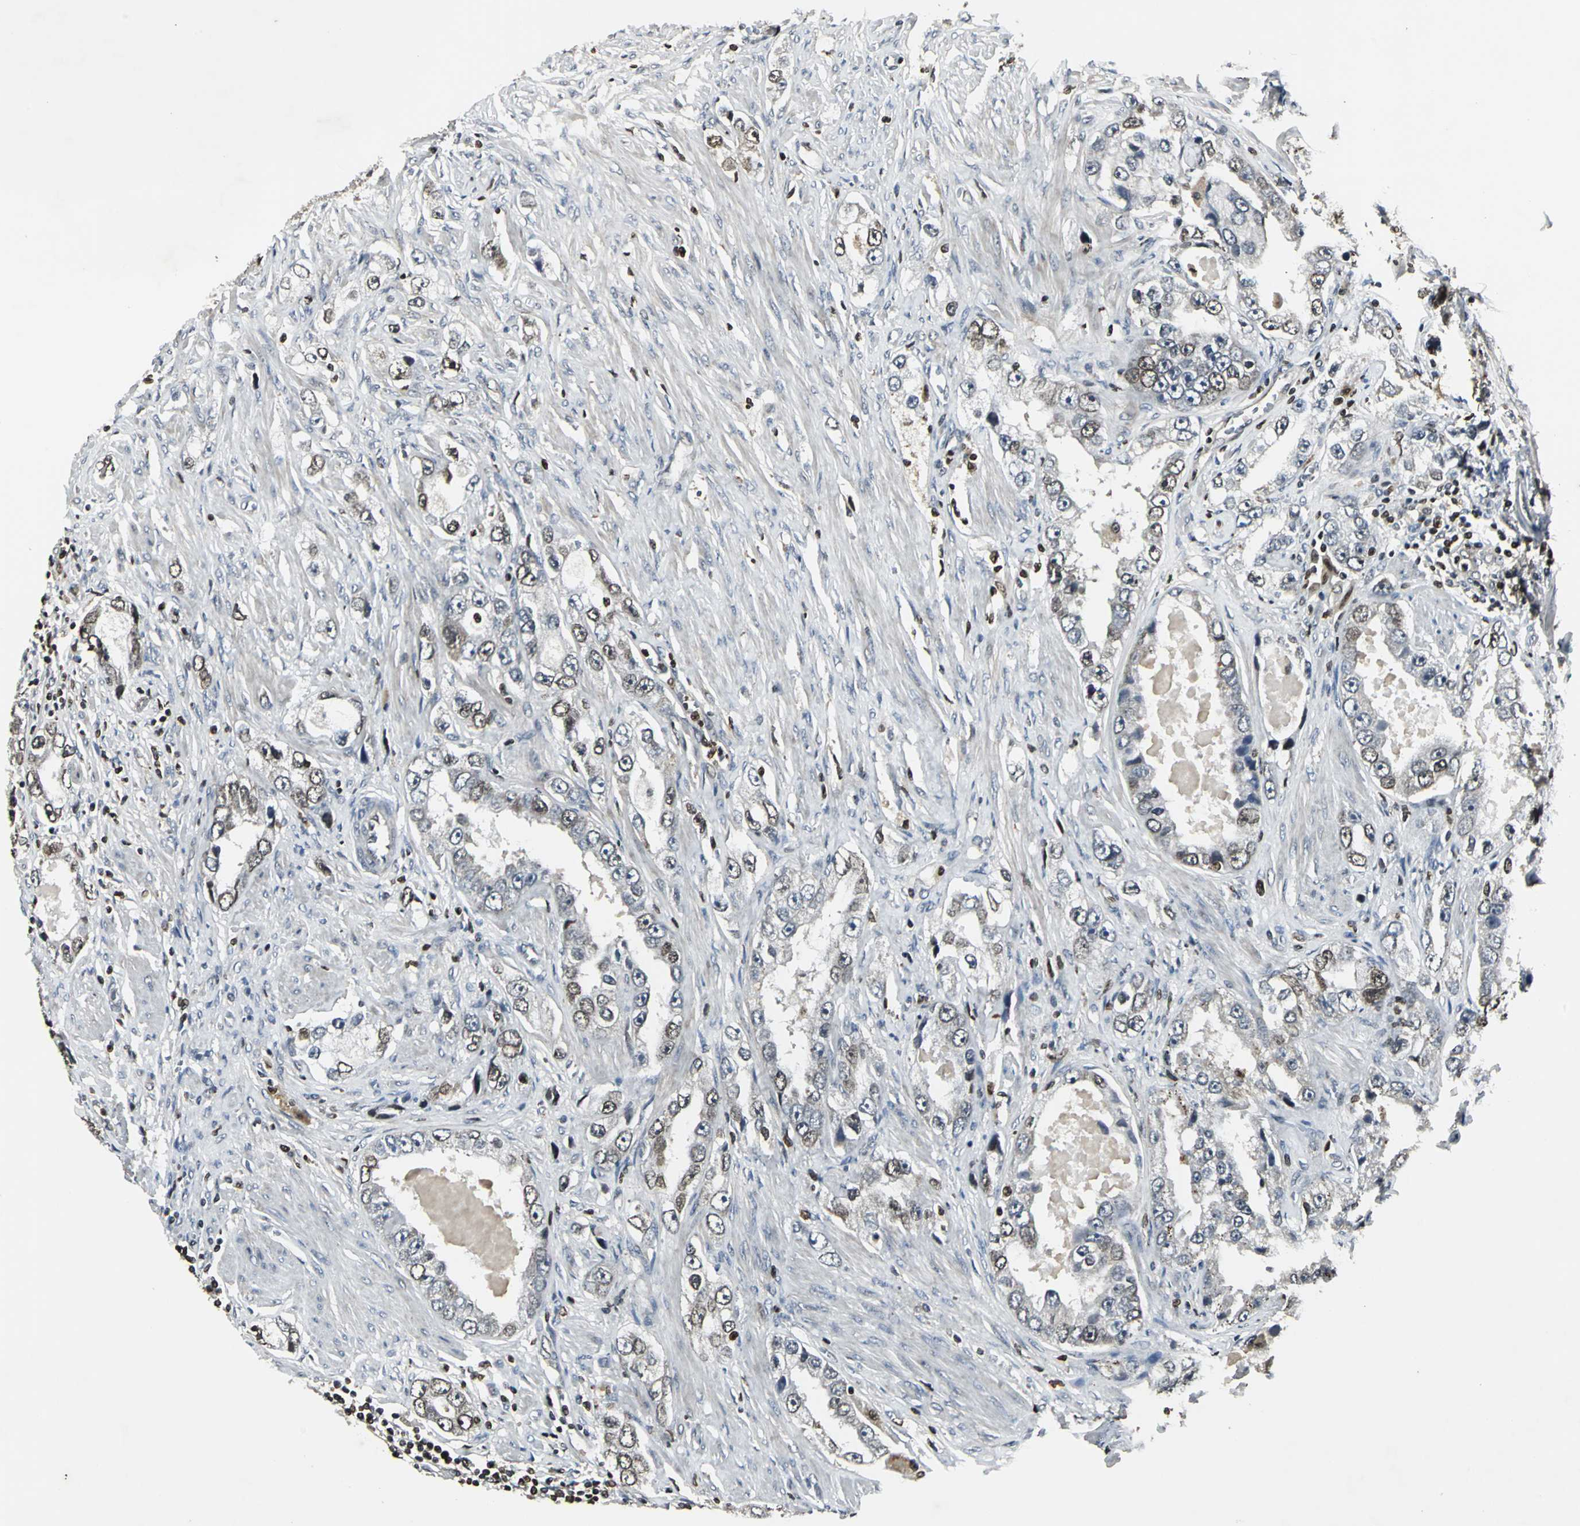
{"staining": {"intensity": "moderate", "quantity": "25%-75%", "location": "nuclear"}, "tissue": "prostate cancer", "cell_type": "Tumor cells", "image_type": "cancer", "snomed": [{"axis": "morphology", "description": "Adenocarcinoma, High grade"}, {"axis": "topography", "description": "Prostate"}], "caption": "A histopathology image showing moderate nuclear staining in about 25%-75% of tumor cells in prostate cancer, as visualized by brown immunohistochemical staining.", "gene": "AHR", "patient": {"sex": "male", "age": 63}}